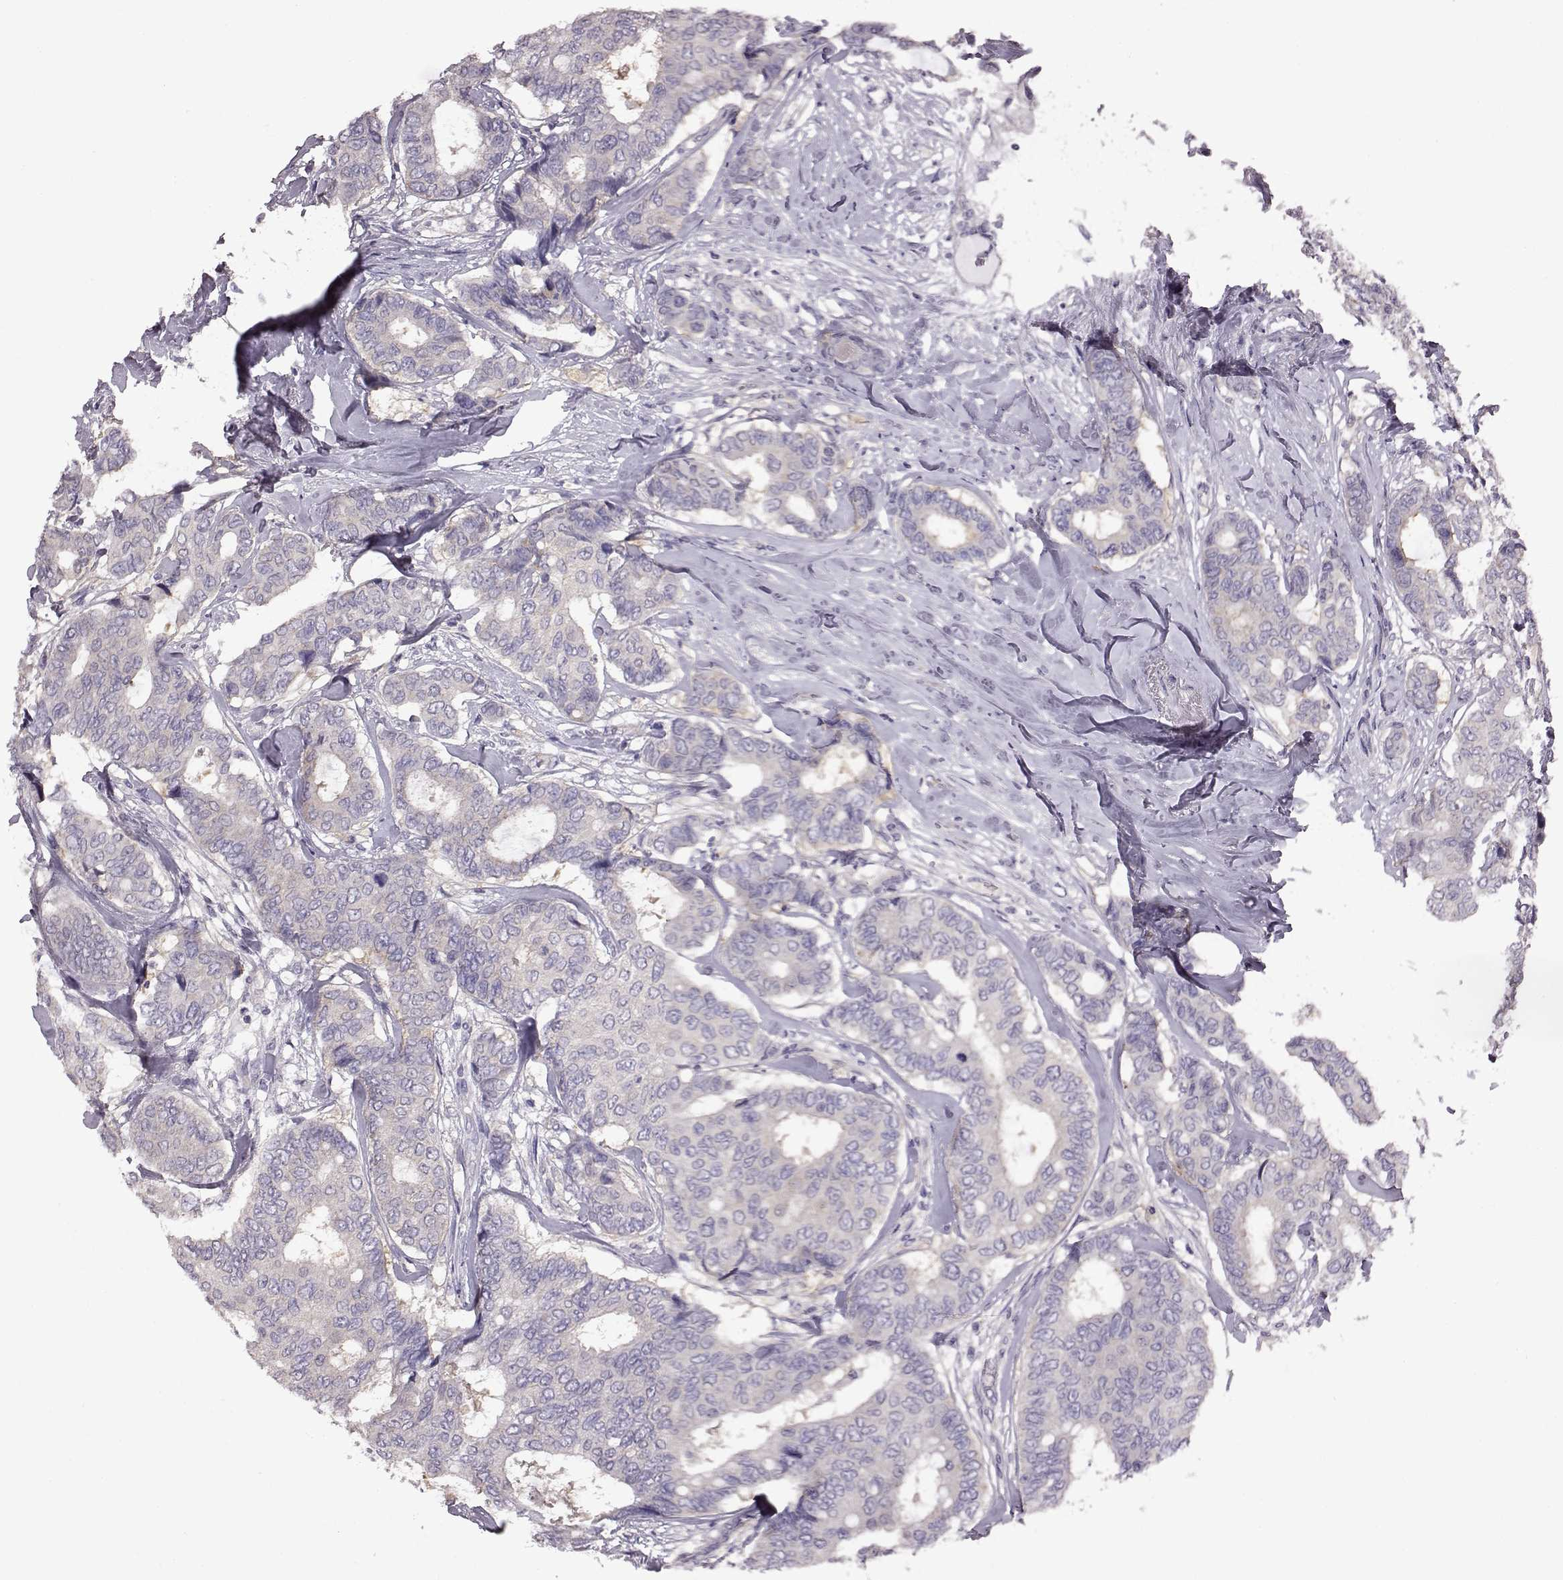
{"staining": {"intensity": "negative", "quantity": "none", "location": "none"}, "tissue": "breast cancer", "cell_type": "Tumor cells", "image_type": "cancer", "snomed": [{"axis": "morphology", "description": "Duct carcinoma"}, {"axis": "topography", "description": "Breast"}], "caption": "Protein analysis of breast cancer (infiltrating ductal carcinoma) demonstrates no significant staining in tumor cells. (Stains: DAB (3,3'-diaminobenzidine) IHC with hematoxylin counter stain, Microscopy: brightfield microscopy at high magnification).", "gene": "ADGRG2", "patient": {"sex": "female", "age": 75}}